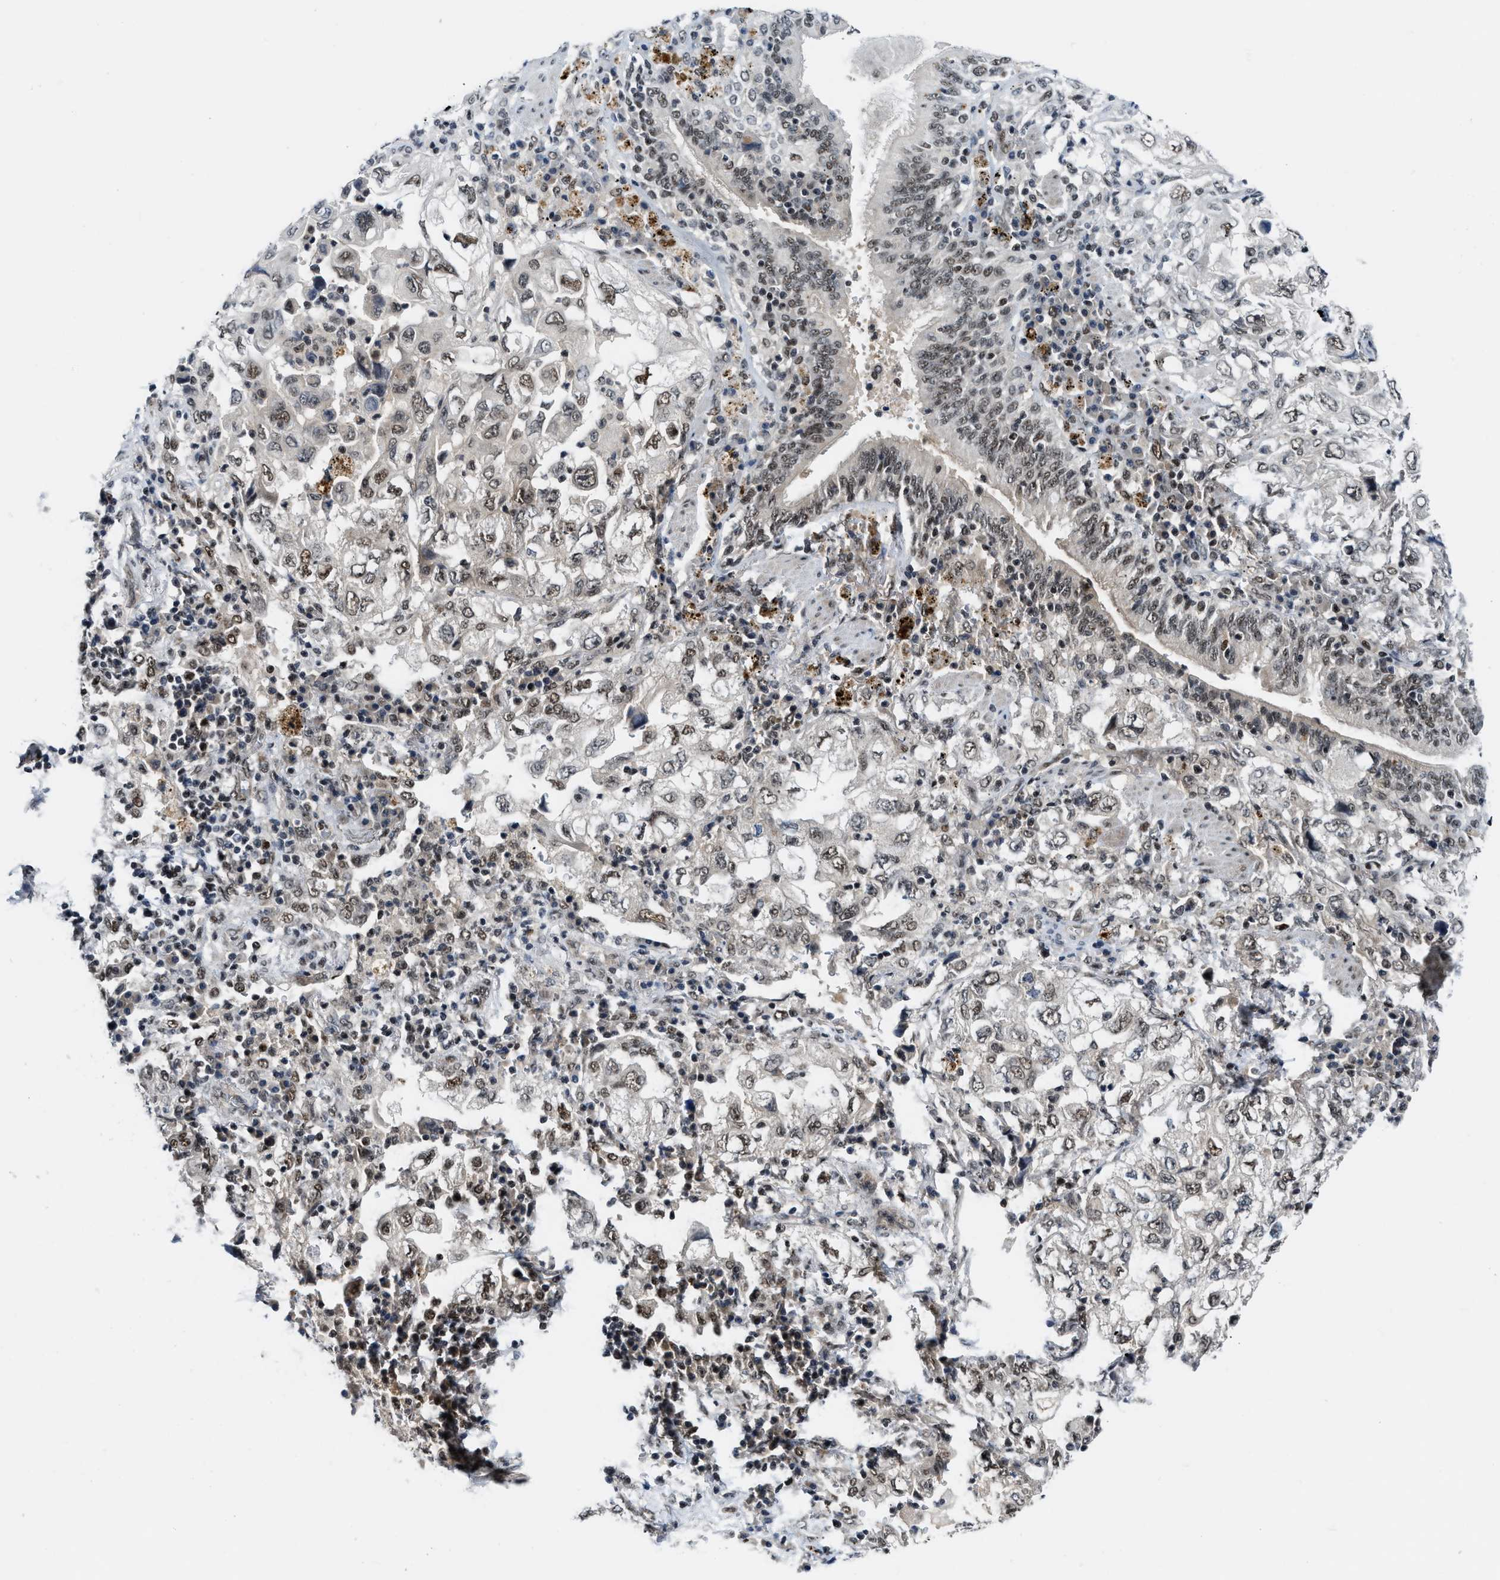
{"staining": {"intensity": "weak", "quantity": "25%-75%", "location": "nuclear"}, "tissue": "lung cancer", "cell_type": "Tumor cells", "image_type": "cancer", "snomed": [{"axis": "morphology", "description": "Adenocarcinoma, NOS"}, {"axis": "topography", "description": "Lung"}], "caption": "Tumor cells show weak nuclear positivity in approximately 25%-75% of cells in lung cancer.", "gene": "NCOA1", "patient": {"sex": "male", "age": 64}}